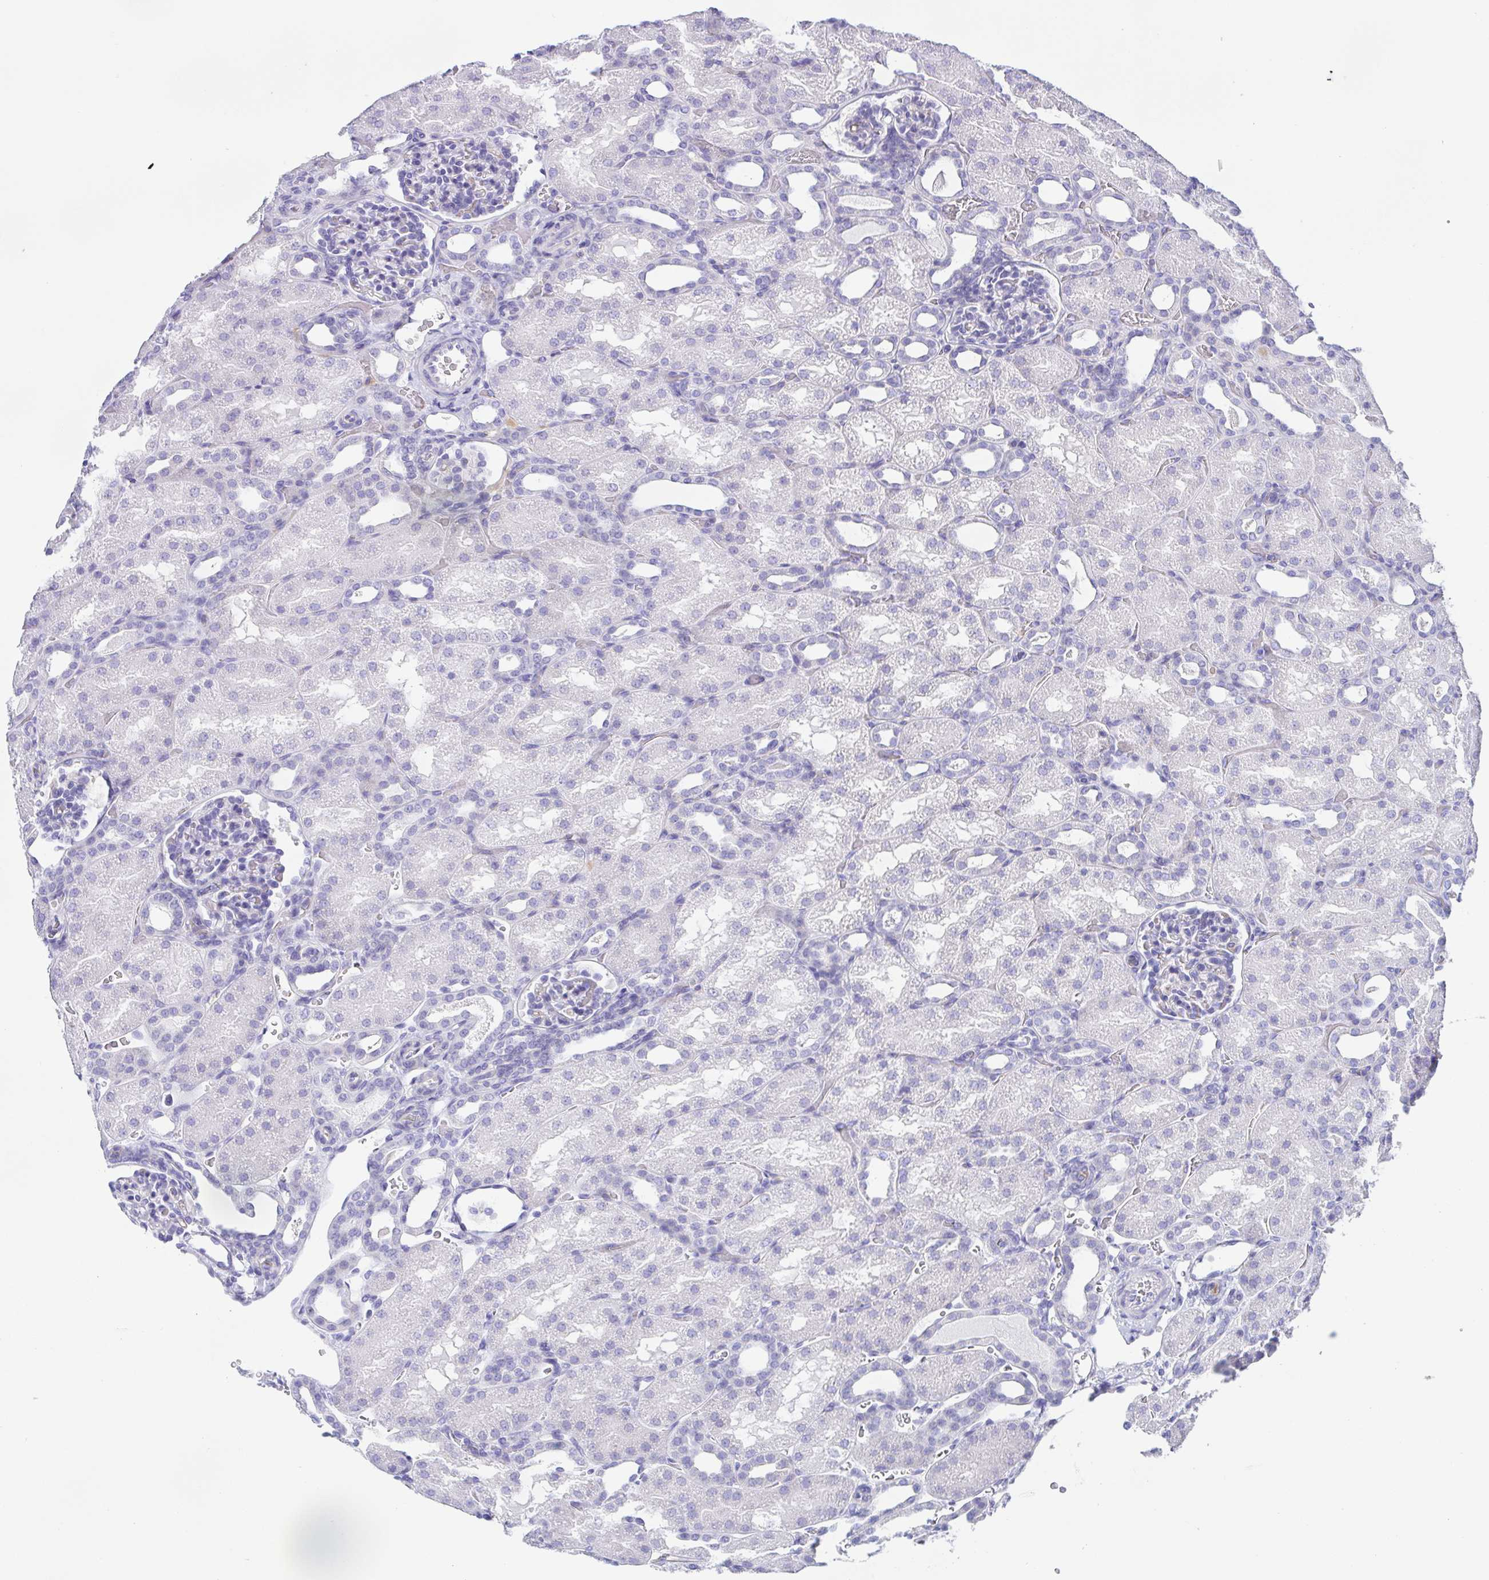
{"staining": {"intensity": "negative", "quantity": "none", "location": "none"}, "tissue": "kidney", "cell_type": "Cells in glomeruli", "image_type": "normal", "snomed": [{"axis": "morphology", "description": "Normal tissue, NOS"}, {"axis": "topography", "description": "Kidney"}], "caption": "This is an immunohistochemistry (IHC) histopathology image of benign kidney. There is no expression in cells in glomeruli.", "gene": "ARPP21", "patient": {"sex": "male", "age": 2}}